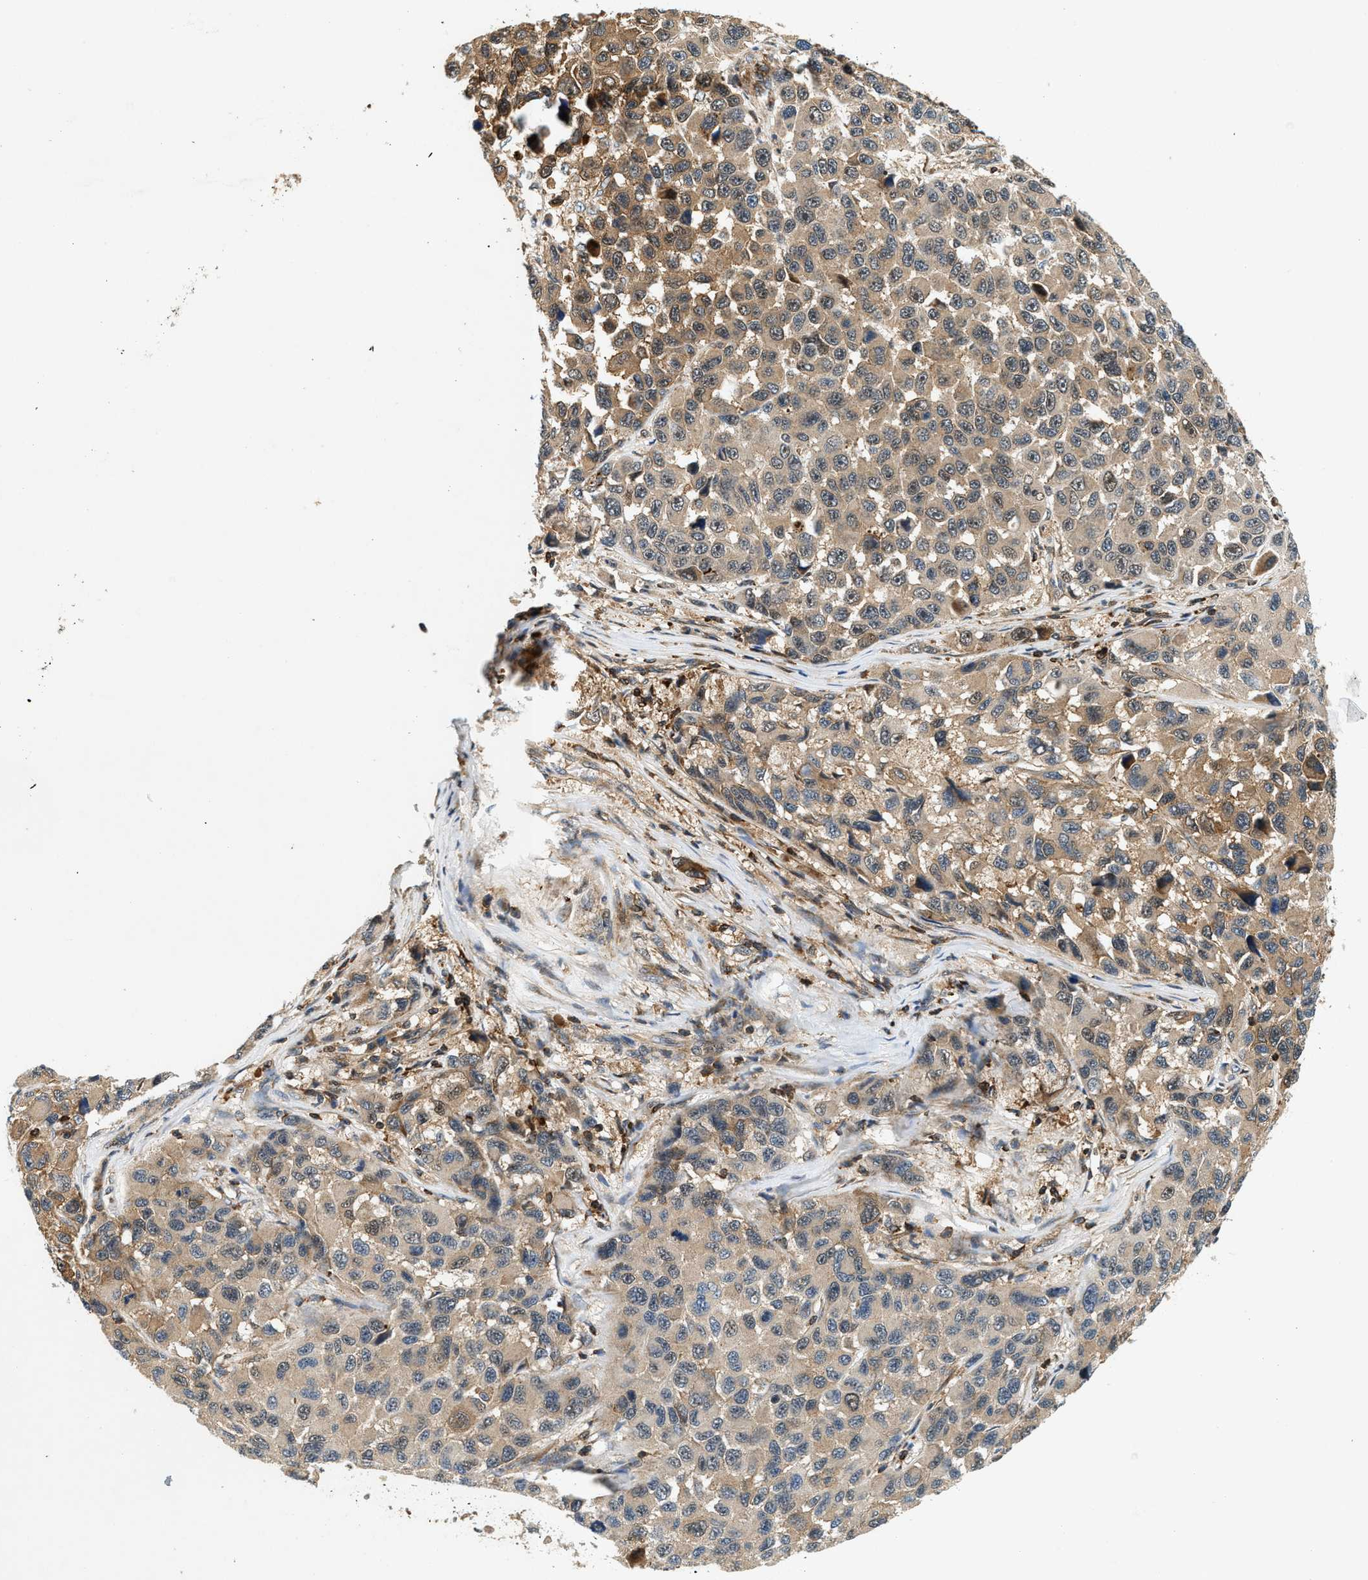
{"staining": {"intensity": "moderate", "quantity": ">75%", "location": "cytoplasmic/membranous"}, "tissue": "melanoma", "cell_type": "Tumor cells", "image_type": "cancer", "snomed": [{"axis": "morphology", "description": "Malignant melanoma, NOS"}, {"axis": "topography", "description": "Skin"}], "caption": "Human melanoma stained with a protein marker reveals moderate staining in tumor cells.", "gene": "SAMD9", "patient": {"sex": "male", "age": 53}}